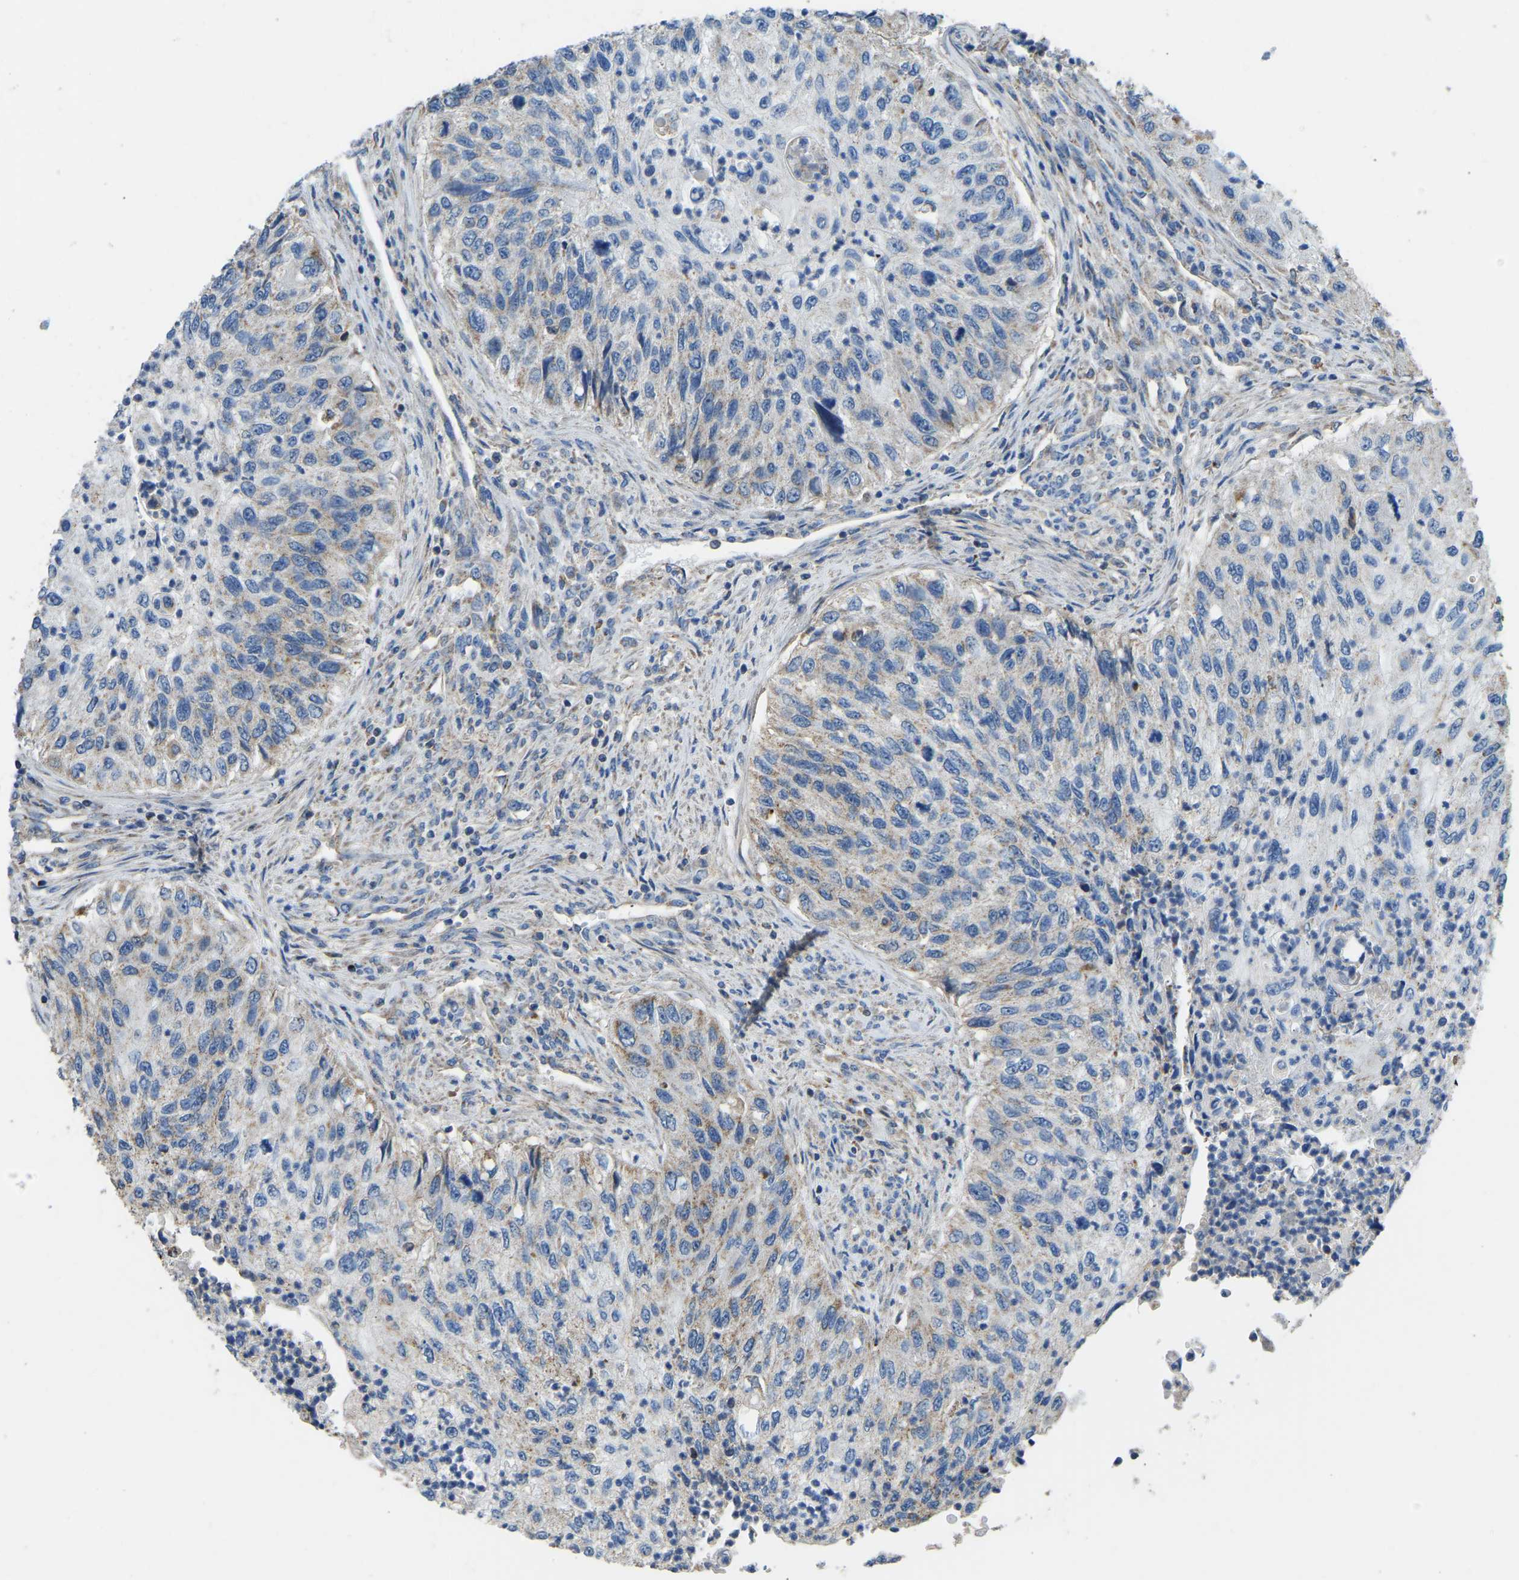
{"staining": {"intensity": "weak", "quantity": "25%-75%", "location": "cytoplasmic/membranous"}, "tissue": "urothelial cancer", "cell_type": "Tumor cells", "image_type": "cancer", "snomed": [{"axis": "morphology", "description": "Urothelial carcinoma, High grade"}, {"axis": "topography", "description": "Urinary bladder"}], "caption": "Urothelial carcinoma (high-grade) tissue displays weak cytoplasmic/membranous positivity in approximately 25%-75% of tumor cells (IHC, brightfield microscopy, high magnification).", "gene": "ZNF200", "patient": {"sex": "female", "age": 60}}